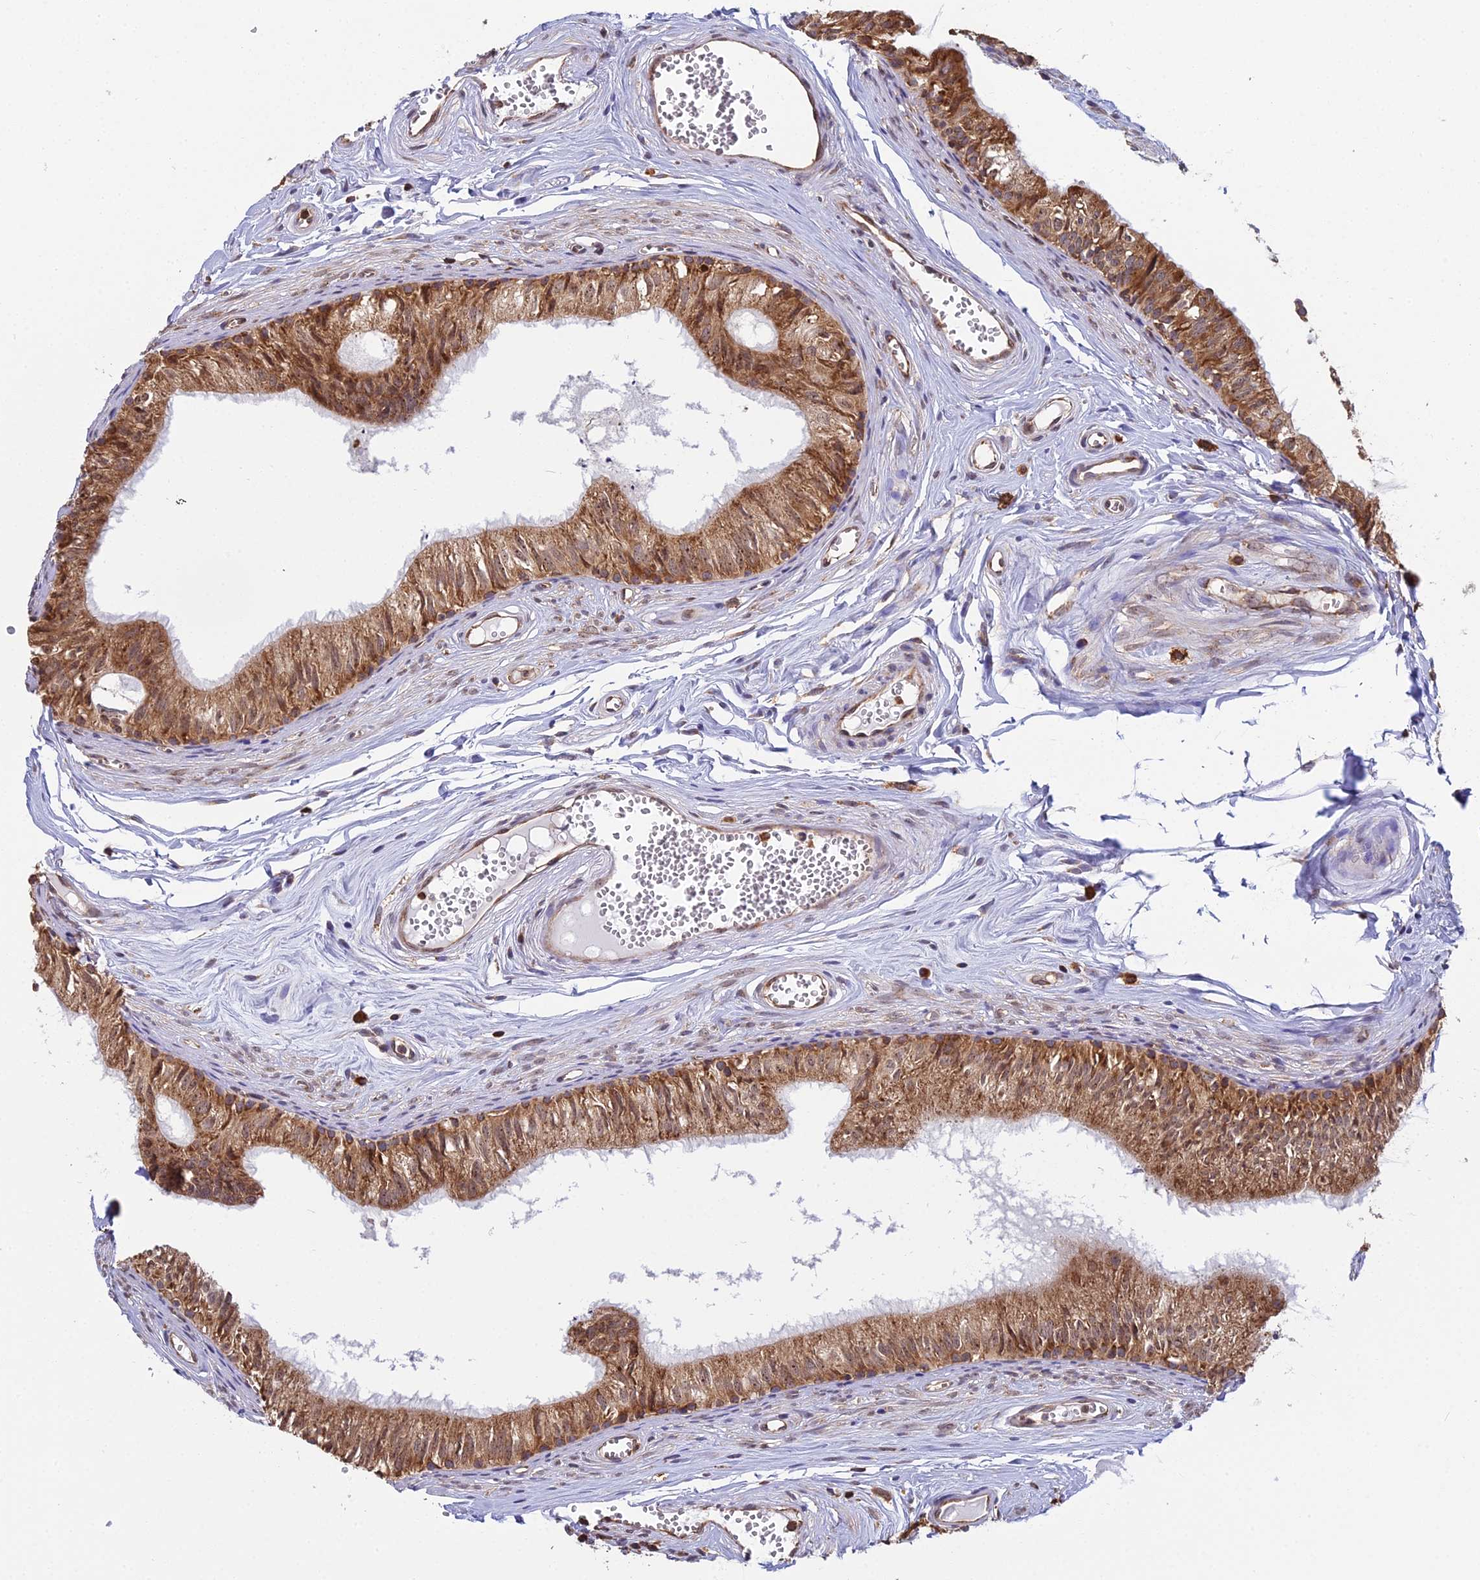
{"staining": {"intensity": "moderate", "quantity": ">75%", "location": "cytoplasmic/membranous"}, "tissue": "epididymis", "cell_type": "Glandular cells", "image_type": "normal", "snomed": [{"axis": "morphology", "description": "Normal tissue, NOS"}, {"axis": "topography", "description": "Epididymis"}], "caption": "IHC image of unremarkable epididymis: human epididymis stained using IHC exhibits medium levels of moderate protein expression localized specifically in the cytoplasmic/membranous of glandular cells, appearing as a cytoplasmic/membranous brown color.", "gene": "RPL26", "patient": {"sex": "male", "age": 36}}